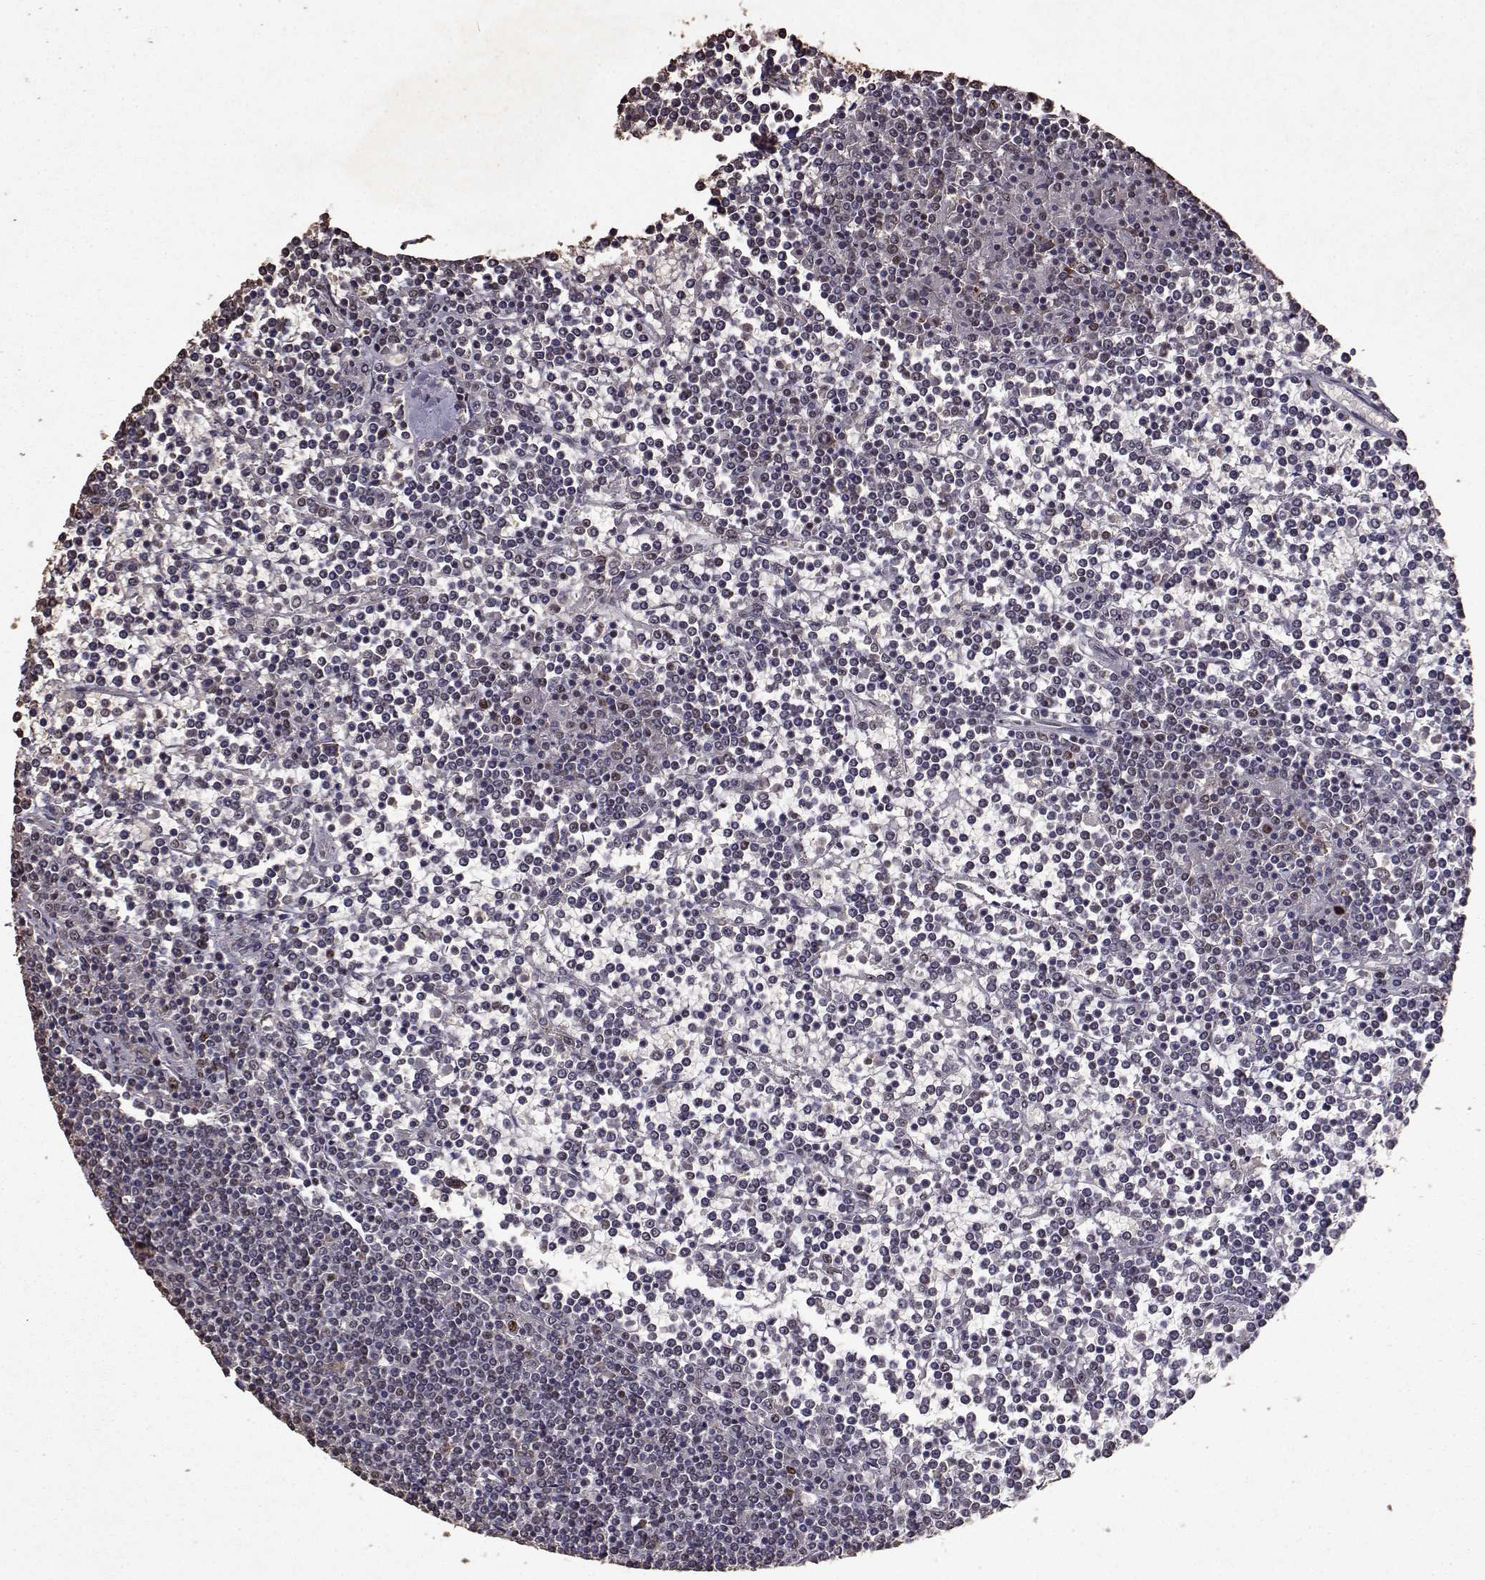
{"staining": {"intensity": "weak", "quantity": "25%-75%", "location": "nuclear"}, "tissue": "lymphoma", "cell_type": "Tumor cells", "image_type": "cancer", "snomed": [{"axis": "morphology", "description": "Malignant lymphoma, non-Hodgkin's type, Low grade"}, {"axis": "topography", "description": "Spleen"}], "caption": "IHC staining of lymphoma, which demonstrates low levels of weak nuclear expression in approximately 25%-75% of tumor cells indicating weak nuclear protein positivity. The staining was performed using DAB (brown) for protein detection and nuclei were counterstained in hematoxylin (blue).", "gene": "TOE1", "patient": {"sex": "female", "age": 19}}